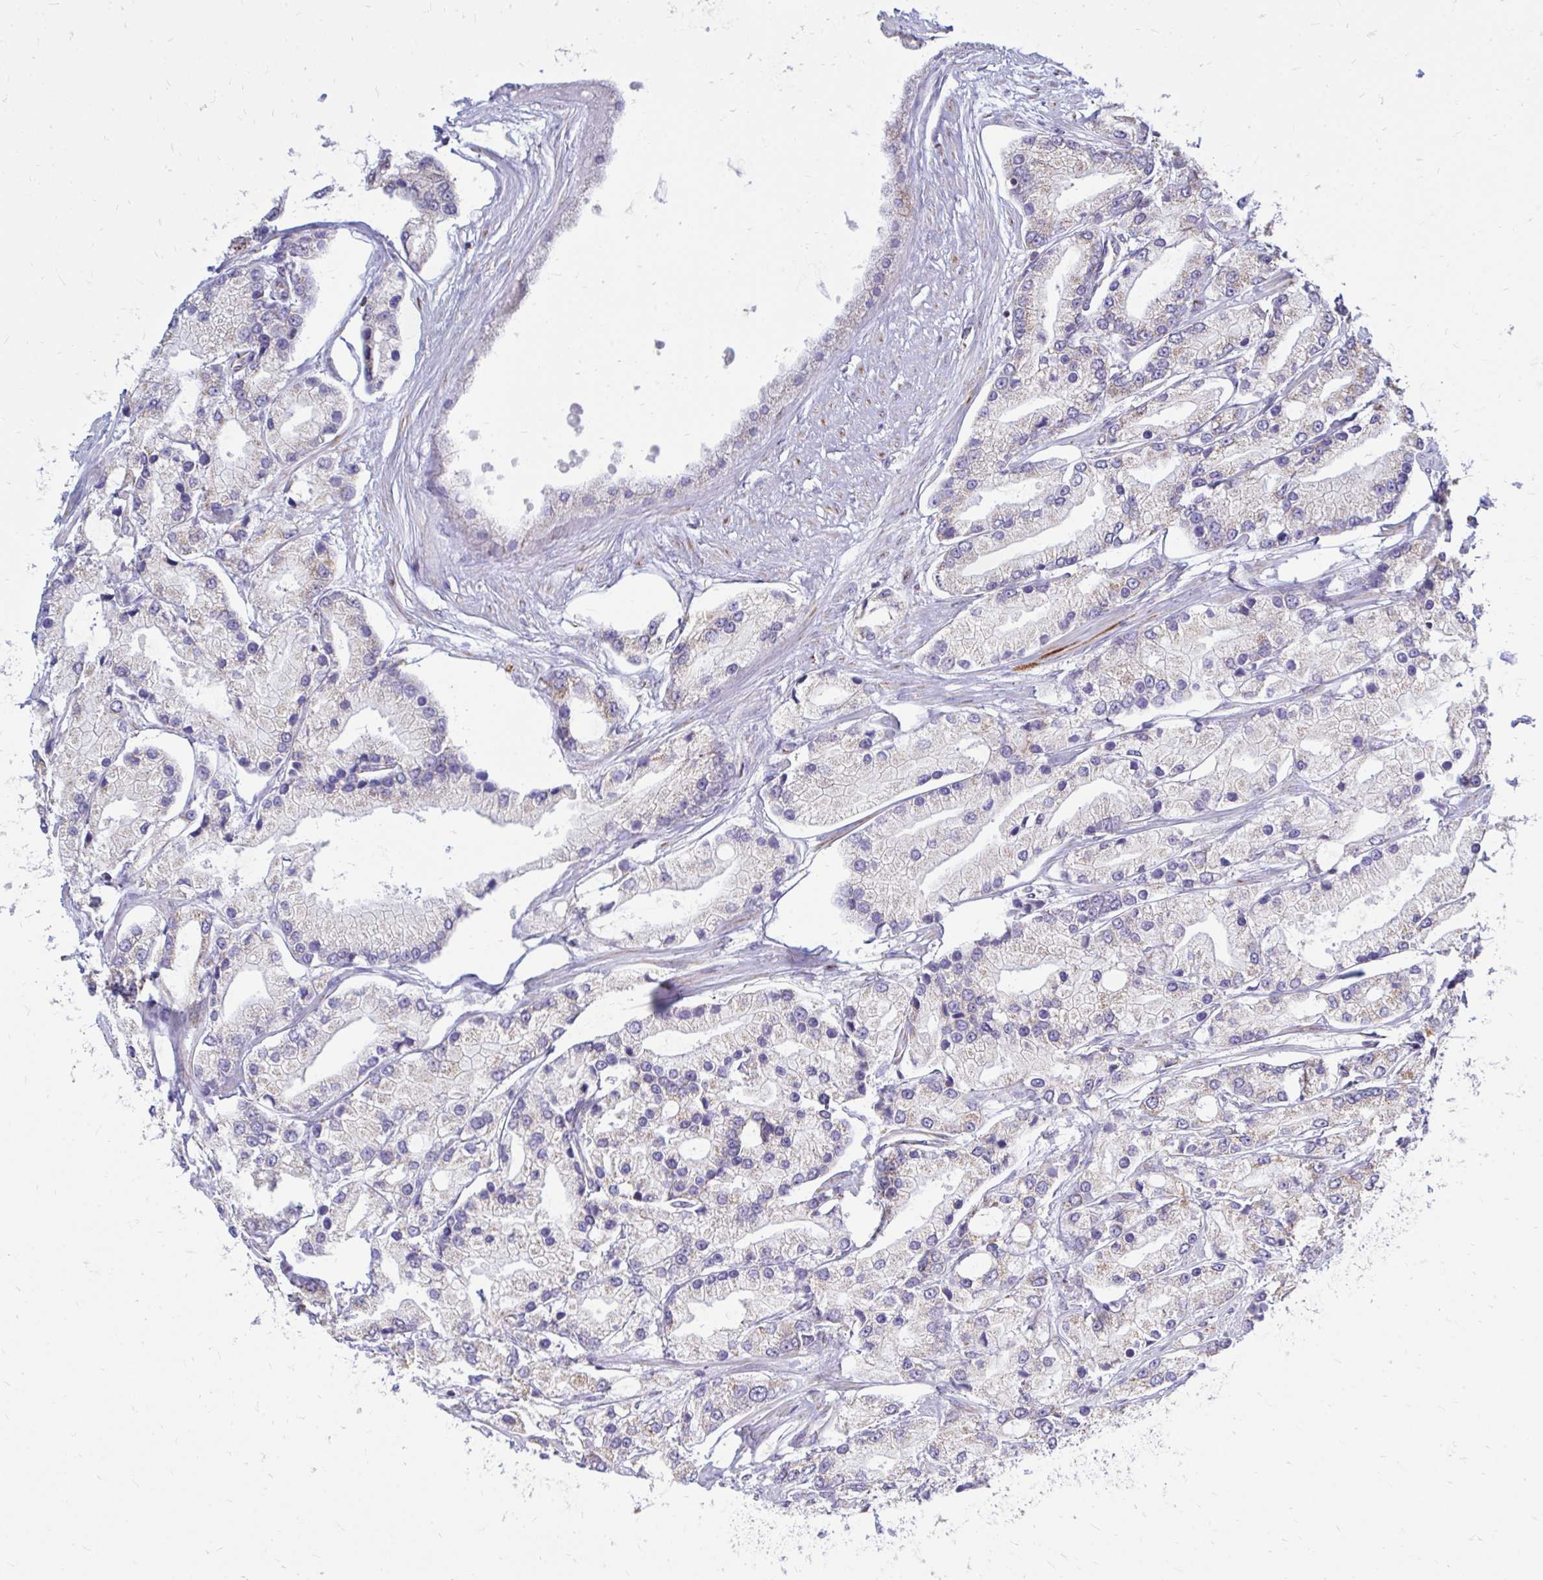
{"staining": {"intensity": "weak", "quantity": "<25%", "location": "cytoplasmic/membranous"}, "tissue": "prostate cancer", "cell_type": "Tumor cells", "image_type": "cancer", "snomed": [{"axis": "morphology", "description": "Adenocarcinoma, High grade"}, {"axis": "topography", "description": "Prostate"}], "caption": "Tumor cells show no significant protein staining in high-grade adenocarcinoma (prostate).", "gene": "OR10R2", "patient": {"sex": "male", "age": 66}}